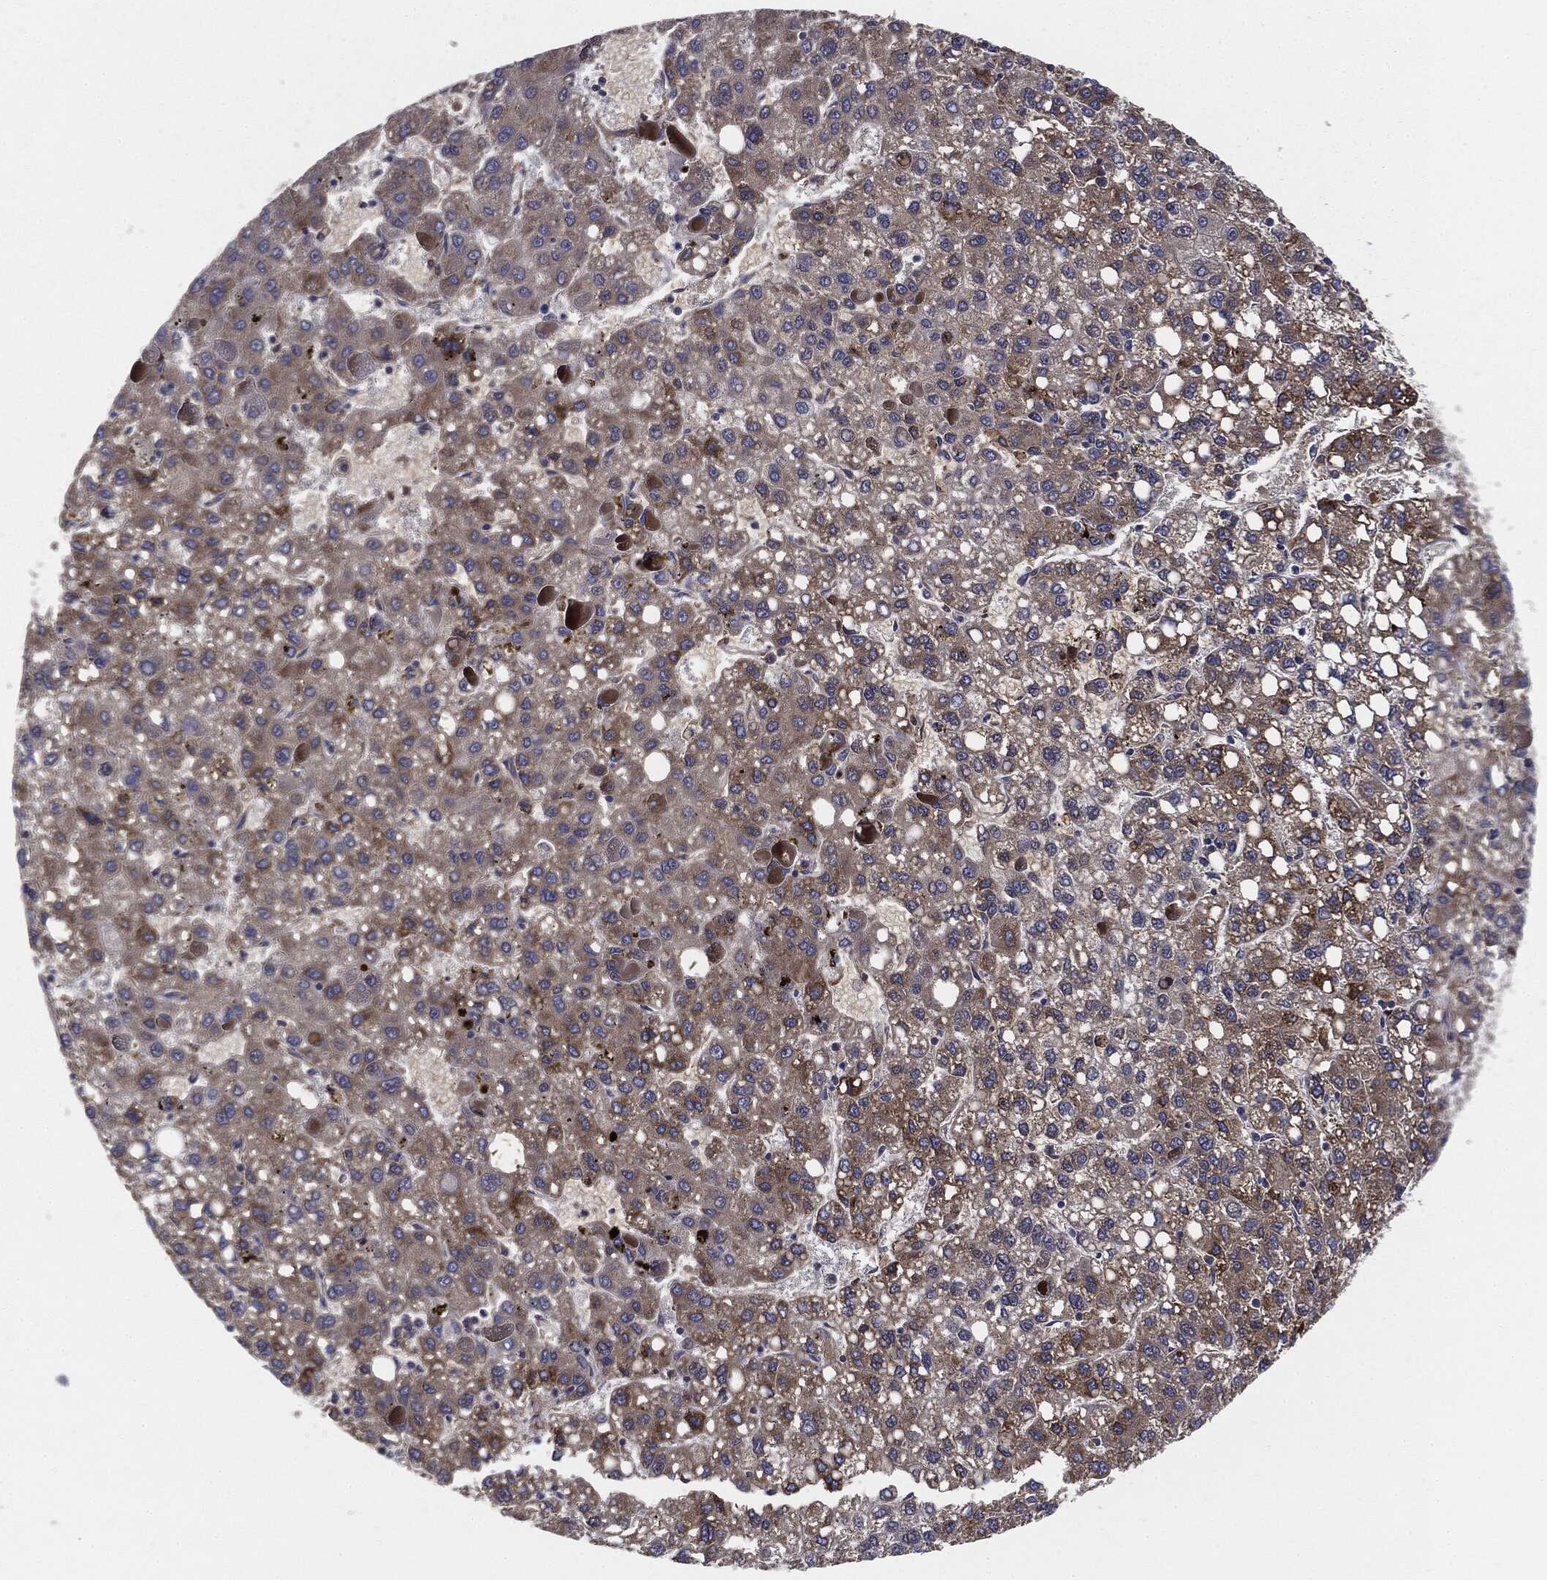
{"staining": {"intensity": "moderate", "quantity": "25%-75%", "location": "cytoplasmic/membranous"}, "tissue": "liver cancer", "cell_type": "Tumor cells", "image_type": "cancer", "snomed": [{"axis": "morphology", "description": "Carcinoma, Hepatocellular, NOS"}, {"axis": "topography", "description": "Liver"}], "caption": "Liver hepatocellular carcinoma stained with DAB (3,3'-diaminobenzidine) immunohistochemistry (IHC) shows medium levels of moderate cytoplasmic/membranous staining in about 25%-75% of tumor cells. The protein of interest is shown in brown color, while the nuclei are stained blue.", "gene": "EIF2AK2", "patient": {"sex": "female", "age": 82}}